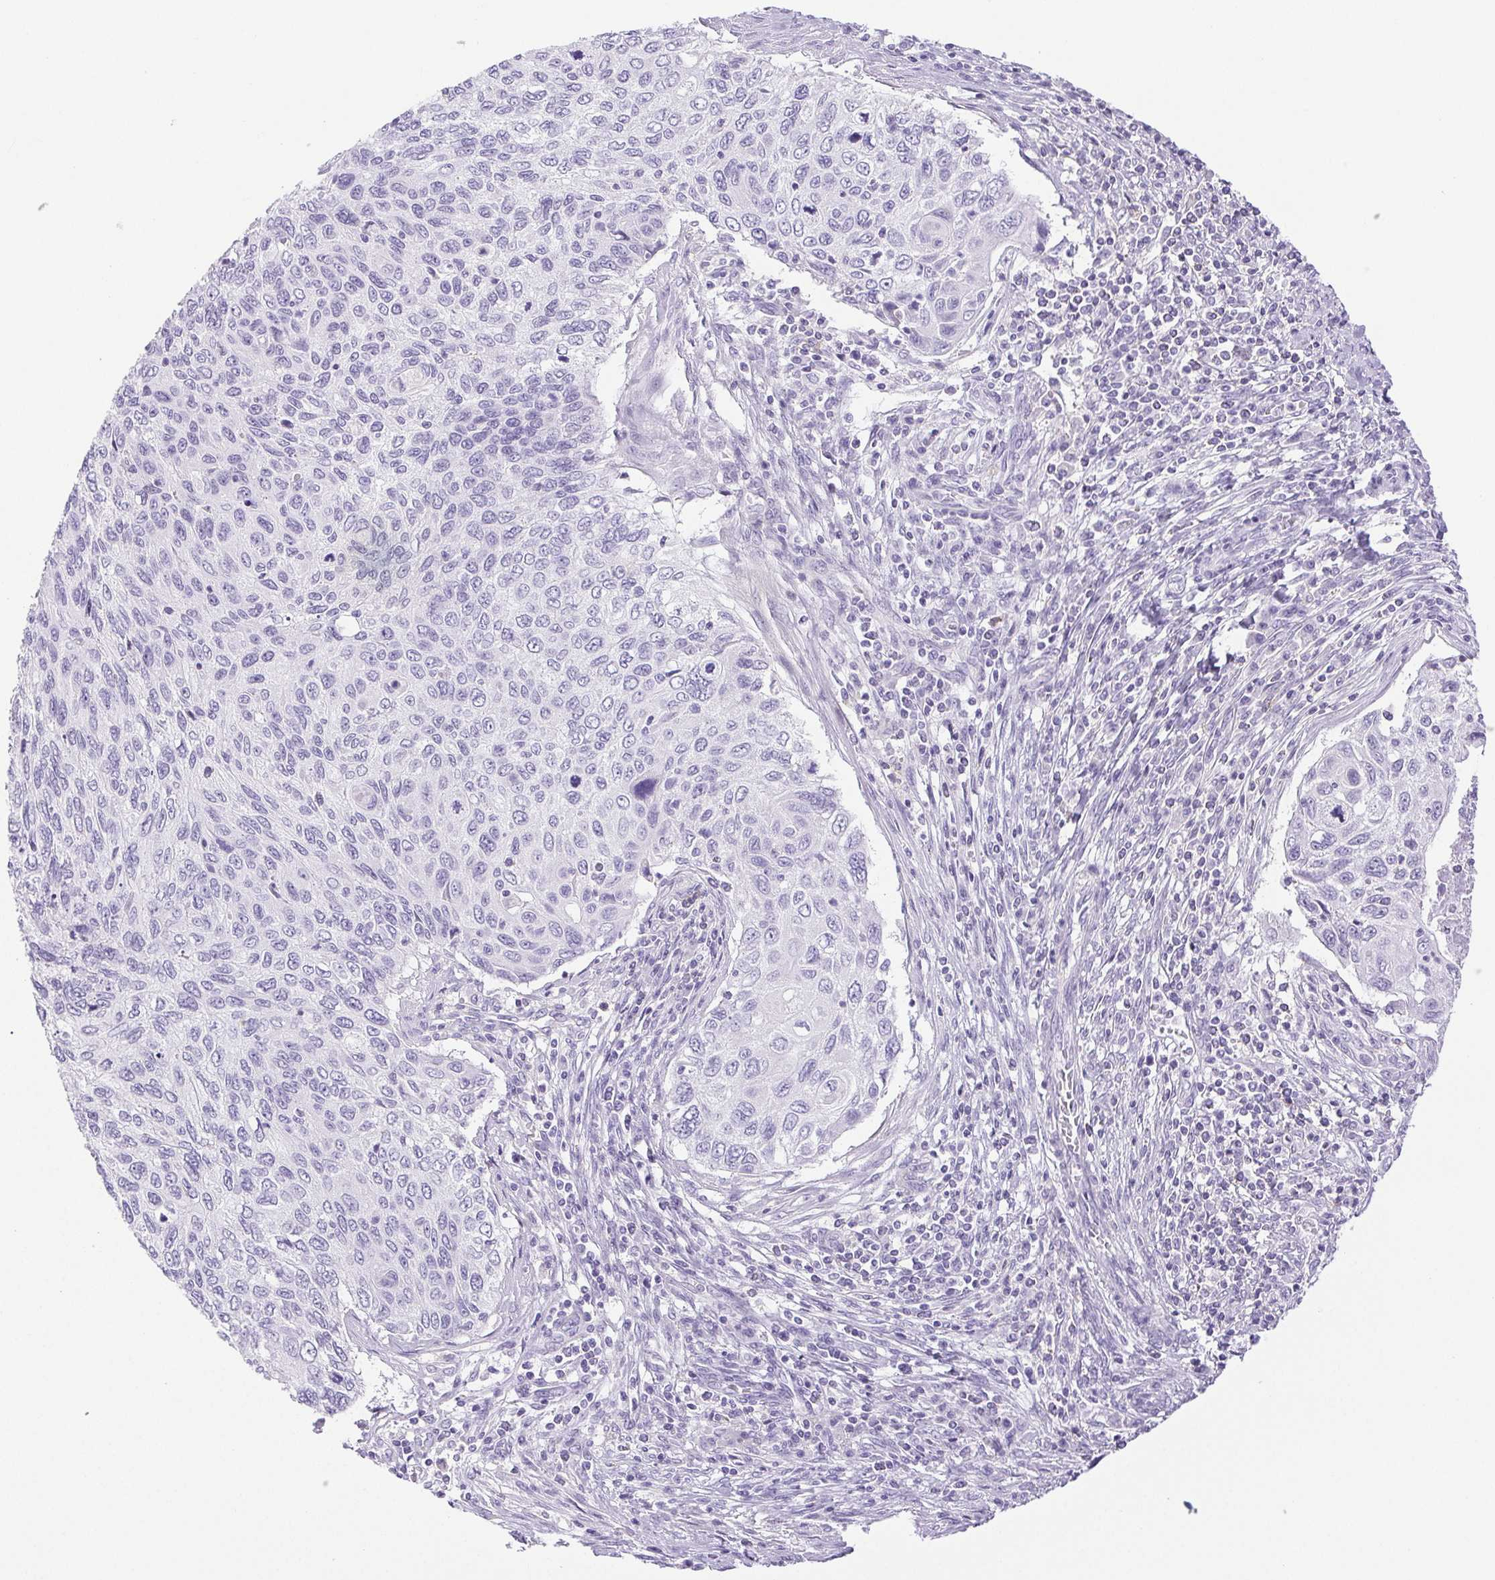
{"staining": {"intensity": "negative", "quantity": "none", "location": "none"}, "tissue": "cervical cancer", "cell_type": "Tumor cells", "image_type": "cancer", "snomed": [{"axis": "morphology", "description": "Squamous cell carcinoma, NOS"}, {"axis": "topography", "description": "Cervix"}], "caption": "High power microscopy image of an IHC micrograph of squamous cell carcinoma (cervical), revealing no significant expression in tumor cells.", "gene": "HLA-G", "patient": {"sex": "female", "age": 70}}